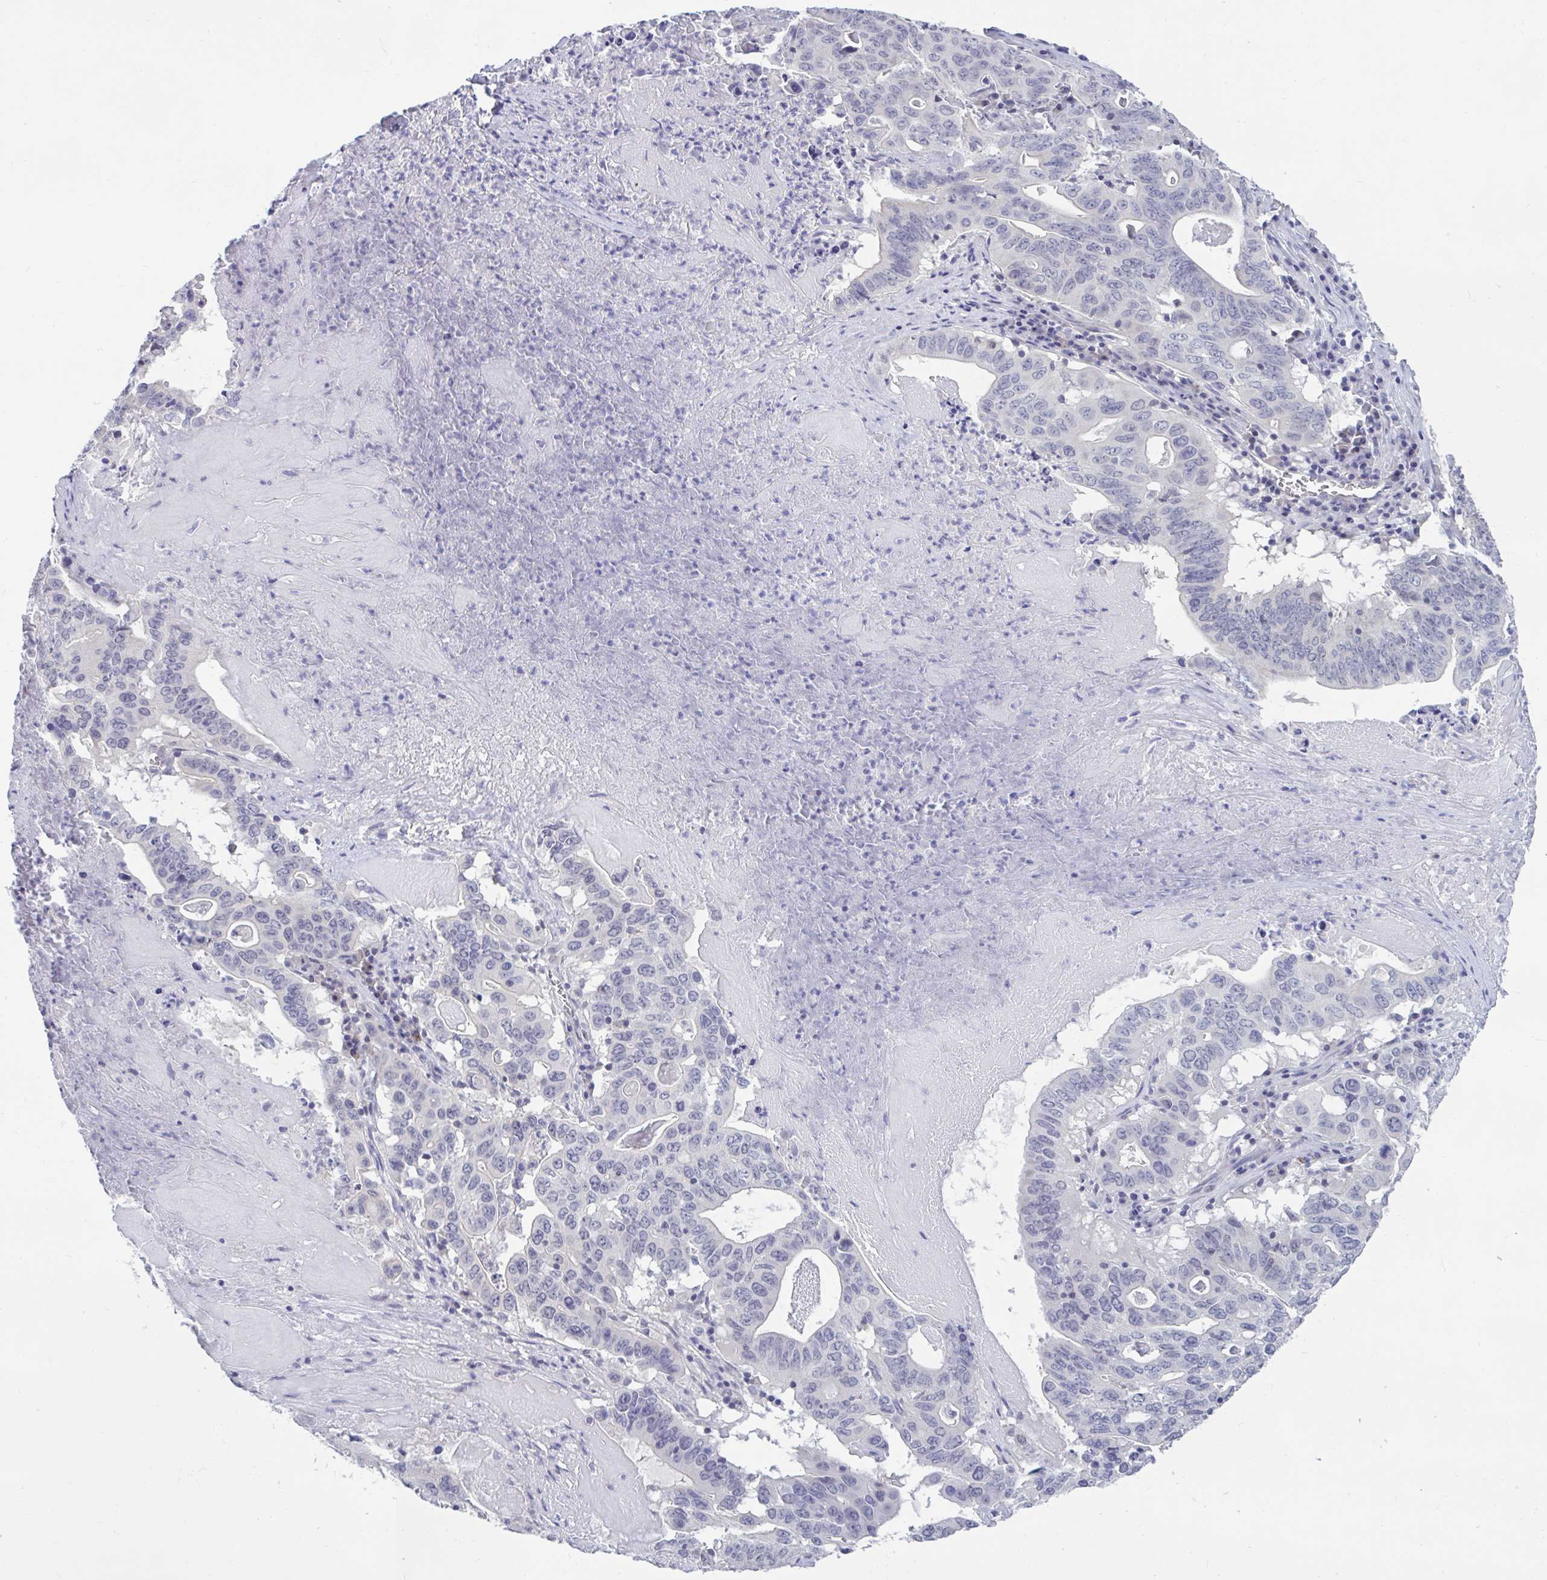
{"staining": {"intensity": "negative", "quantity": "none", "location": "none"}, "tissue": "lung cancer", "cell_type": "Tumor cells", "image_type": "cancer", "snomed": [{"axis": "morphology", "description": "Adenocarcinoma, NOS"}, {"axis": "topography", "description": "Lung"}], "caption": "Lung cancer (adenocarcinoma) was stained to show a protein in brown. There is no significant expression in tumor cells.", "gene": "ARPP19", "patient": {"sex": "female", "age": 60}}